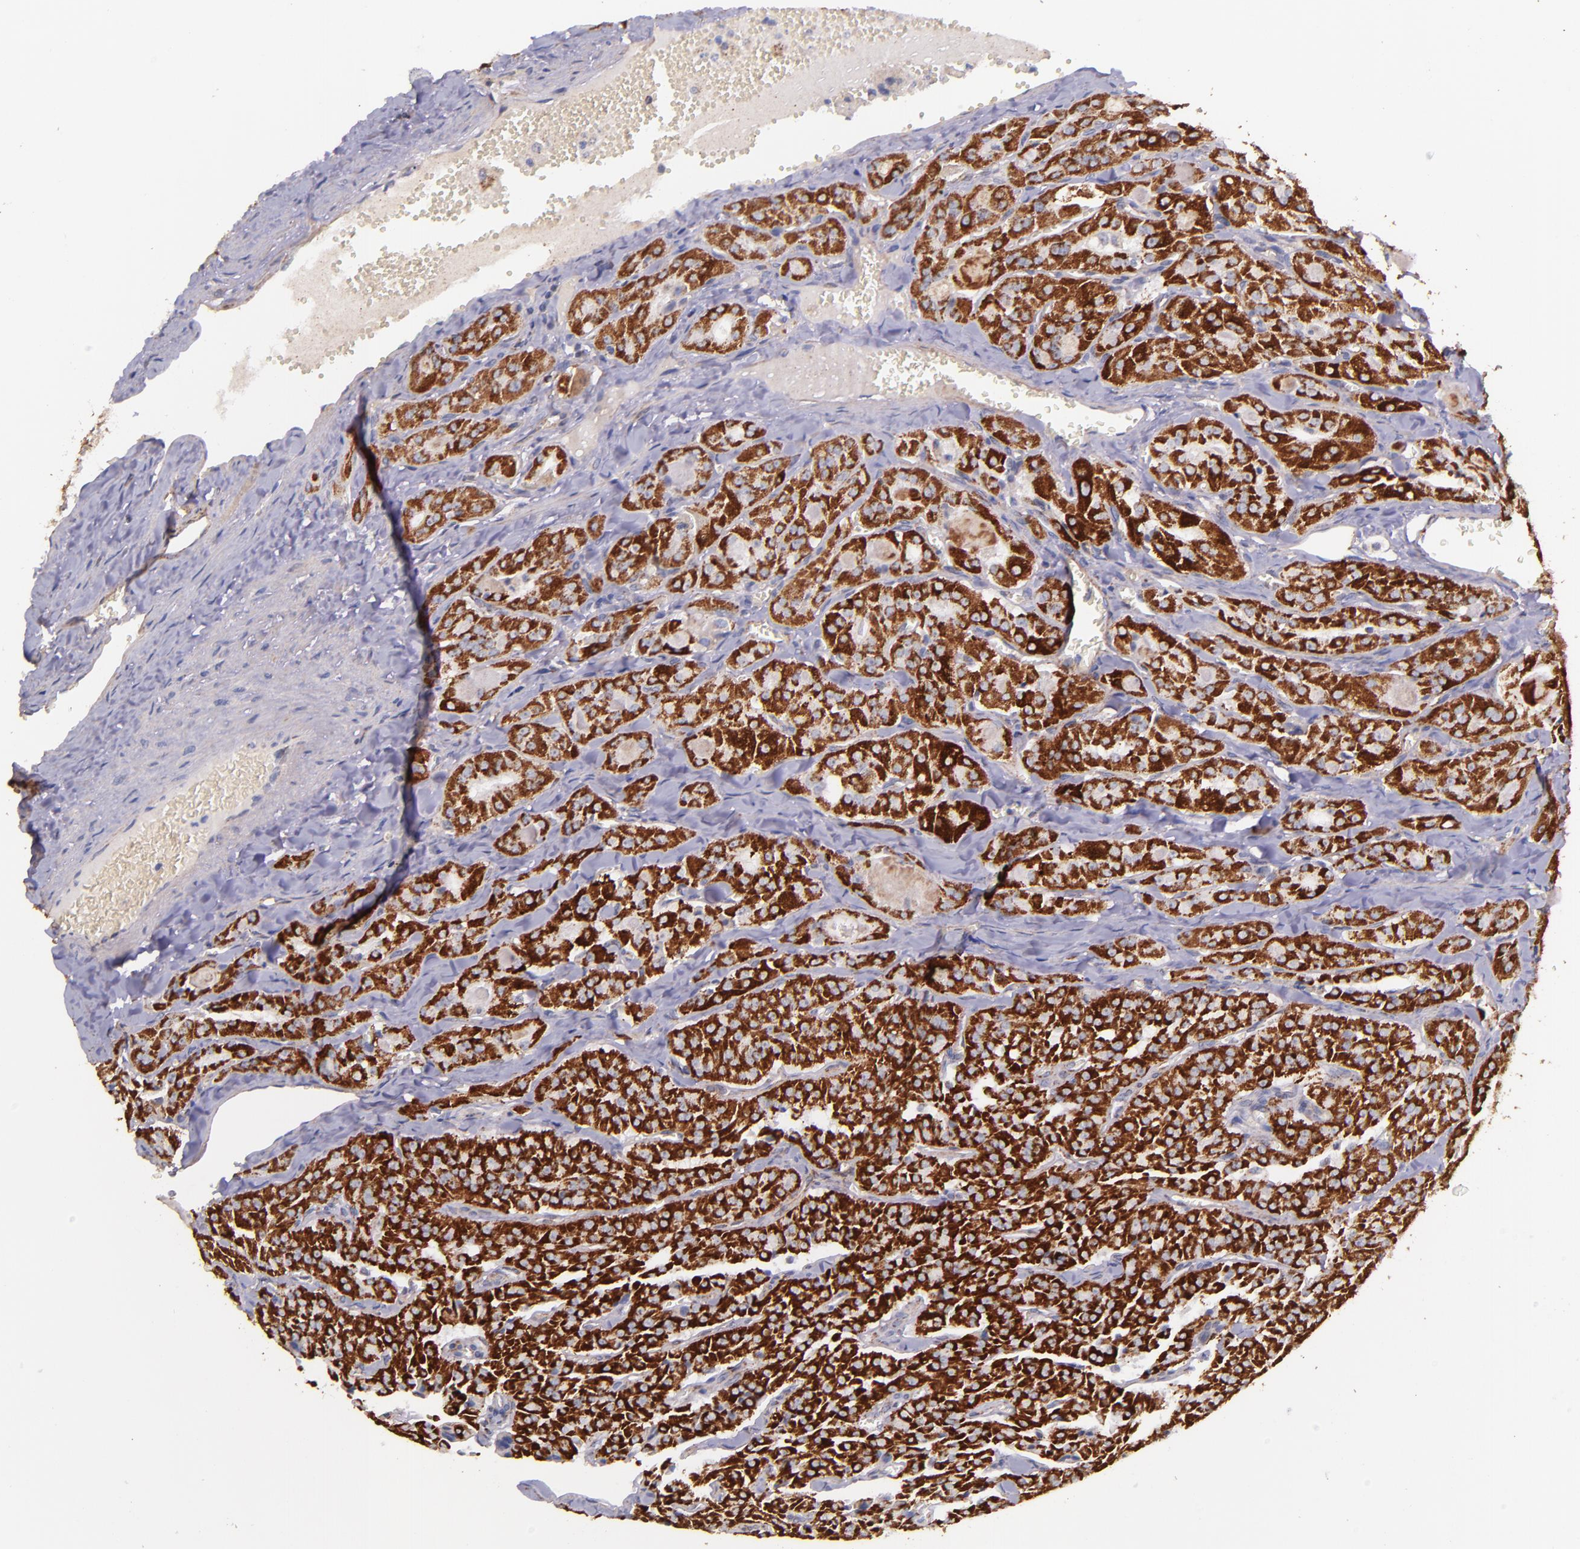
{"staining": {"intensity": "strong", "quantity": ">75%", "location": "cytoplasmic/membranous"}, "tissue": "thyroid cancer", "cell_type": "Tumor cells", "image_type": "cancer", "snomed": [{"axis": "morphology", "description": "Carcinoma, NOS"}, {"axis": "topography", "description": "Thyroid gland"}], "caption": "Tumor cells show high levels of strong cytoplasmic/membranous staining in approximately >75% of cells in carcinoma (thyroid).", "gene": "IDH3G", "patient": {"sex": "male", "age": 76}}